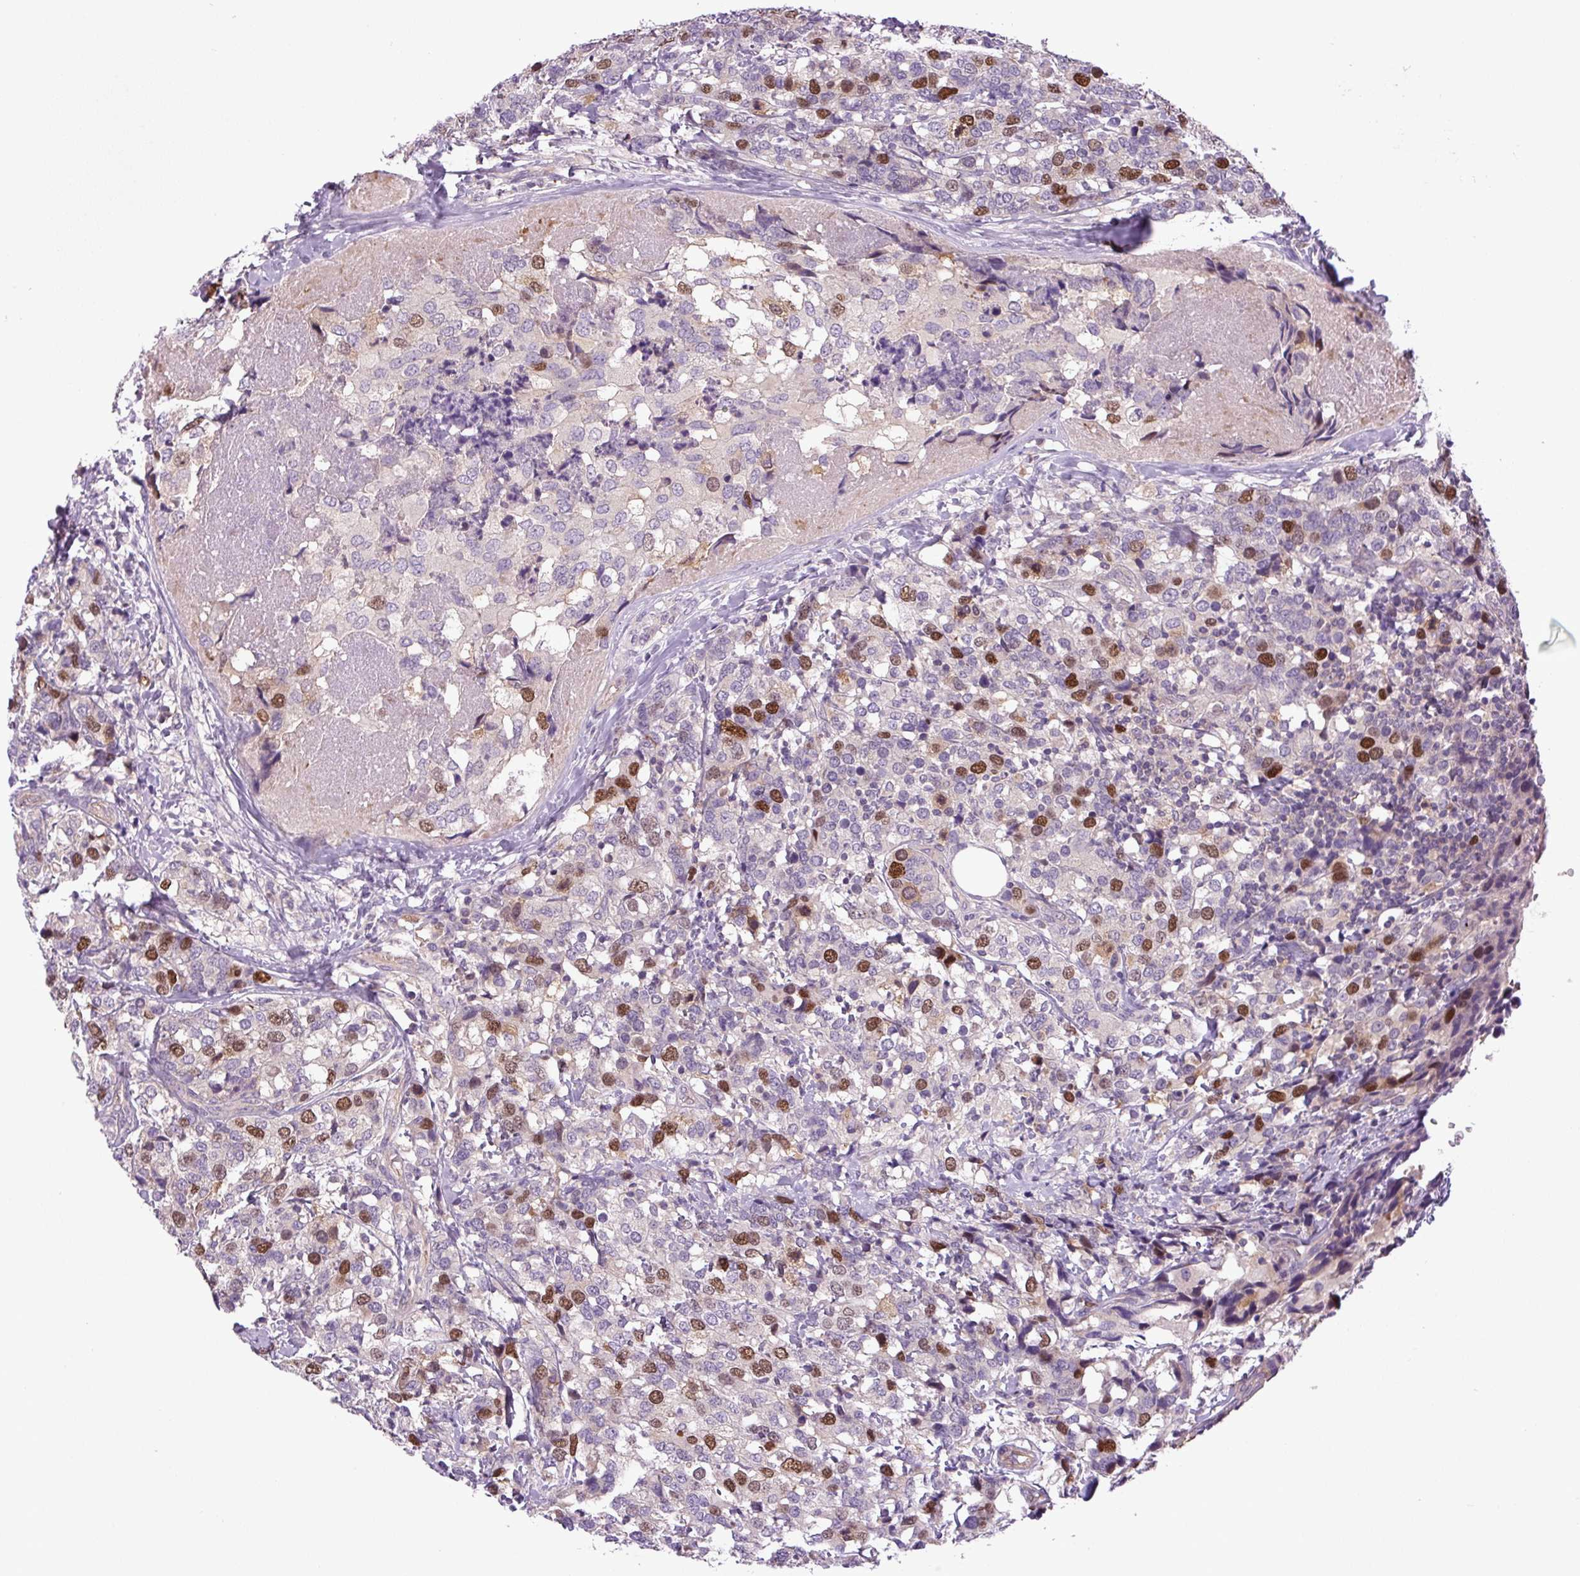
{"staining": {"intensity": "moderate", "quantity": "25%-75%", "location": "nuclear"}, "tissue": "breast cancer", "cell_type": "Tumor cells", "image_type": "cancer", "snomed": [{"axis": "morphology", "description": "Lobular carcinoma"}, {"axis": "topography", "description": "Breast"}], "caption": "This photomicrograph displays breast cancer stained with immunohistochemistry to label a protein in brown. The nuclear of tumor cells show moderate positivity for the protein. Nuclei are counter-stained blue.", "gene": "KIFC1", "patient": {"sex": "female", "age": 59}}